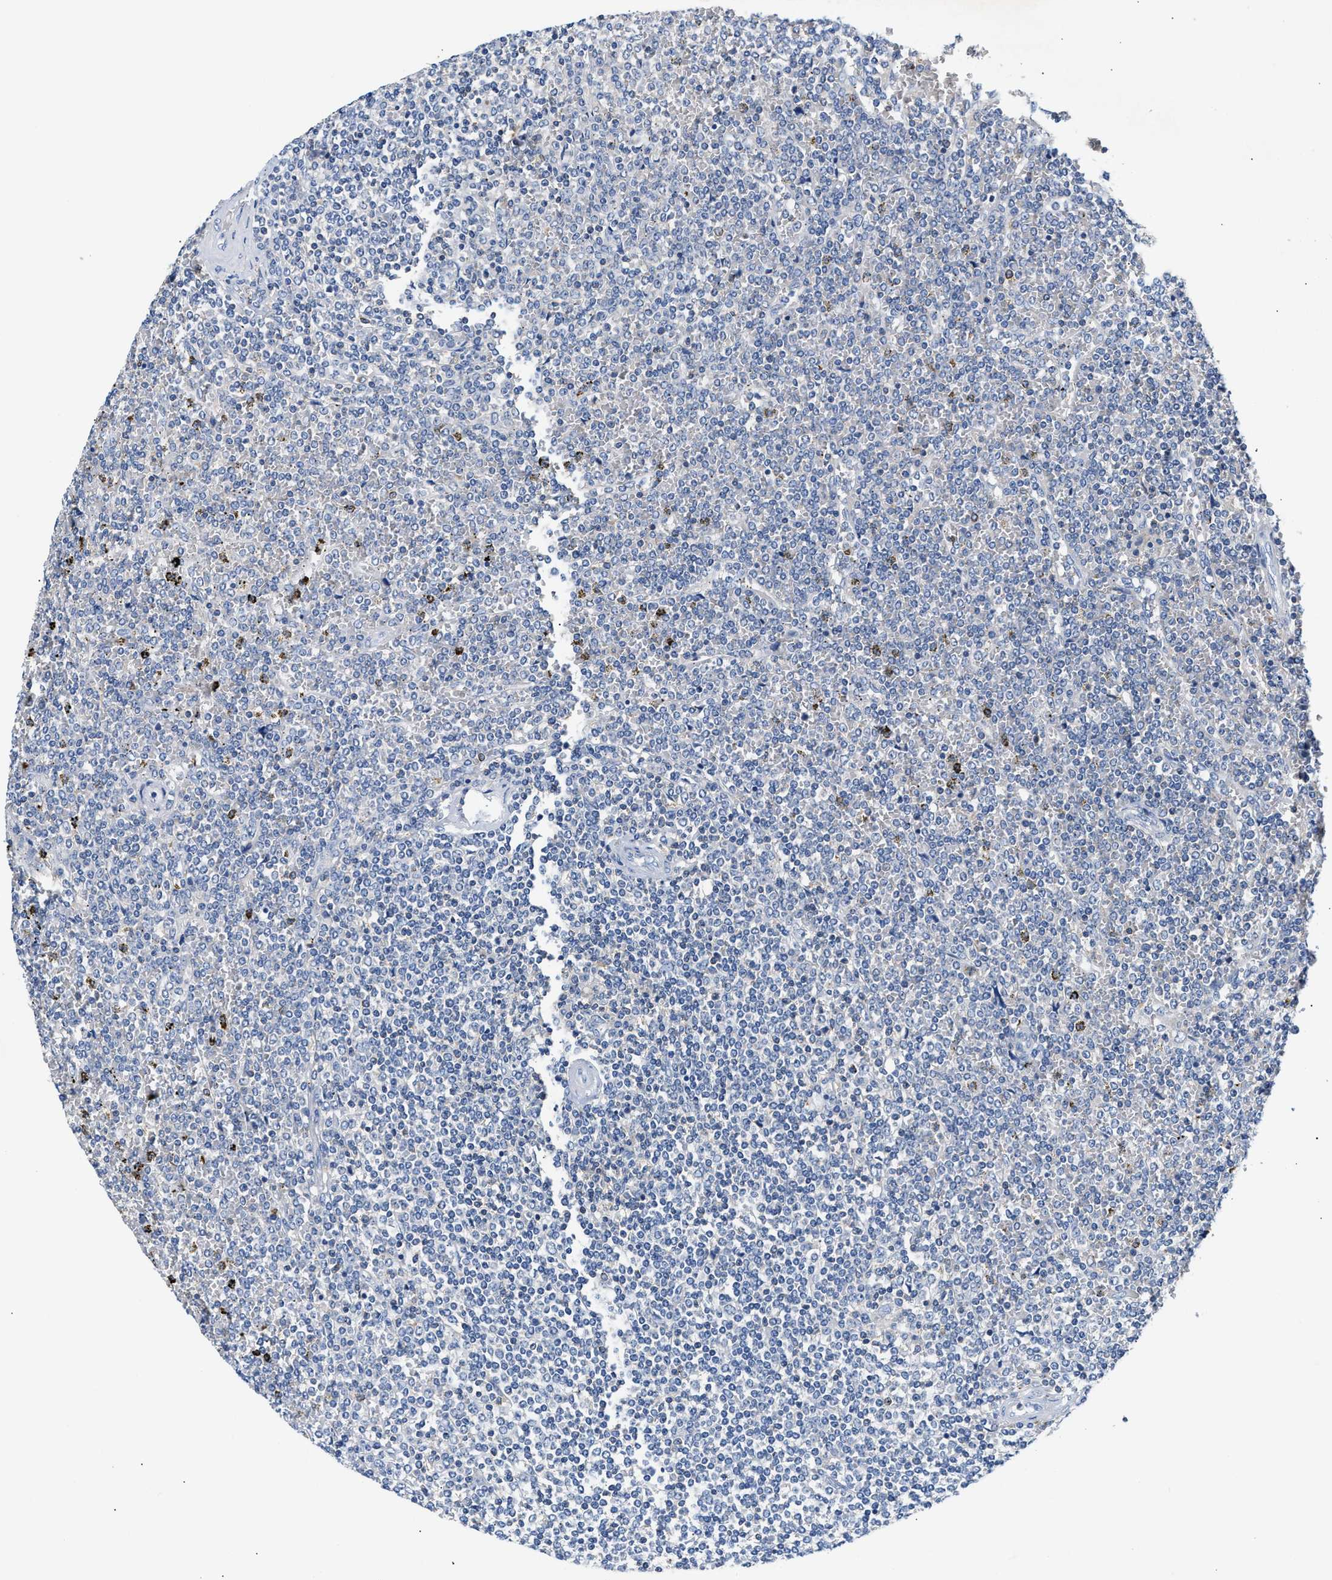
{"staining": {"intensity": "negative", "quantity": "none", "location": "none"}, "tissue": "lymphoma", "cell_type": "Tumor cells", "image_type": "cancer", "snomed": [{"axis": "morphology", "description": "Malignant lymphoma, non-Hodgkin's type, Low grade"}, {"axis": "topography", "description": "Spleen"}], "caption": "Protein analysis of low-grade malignant lymphoma, non-Hodgkin's type demonstrates no significant expression in tumor cells. (DAB IHC with hematoxylin counter stain).", "gene": "TUT7", "patient": {"sex": "female", "age": 19}}